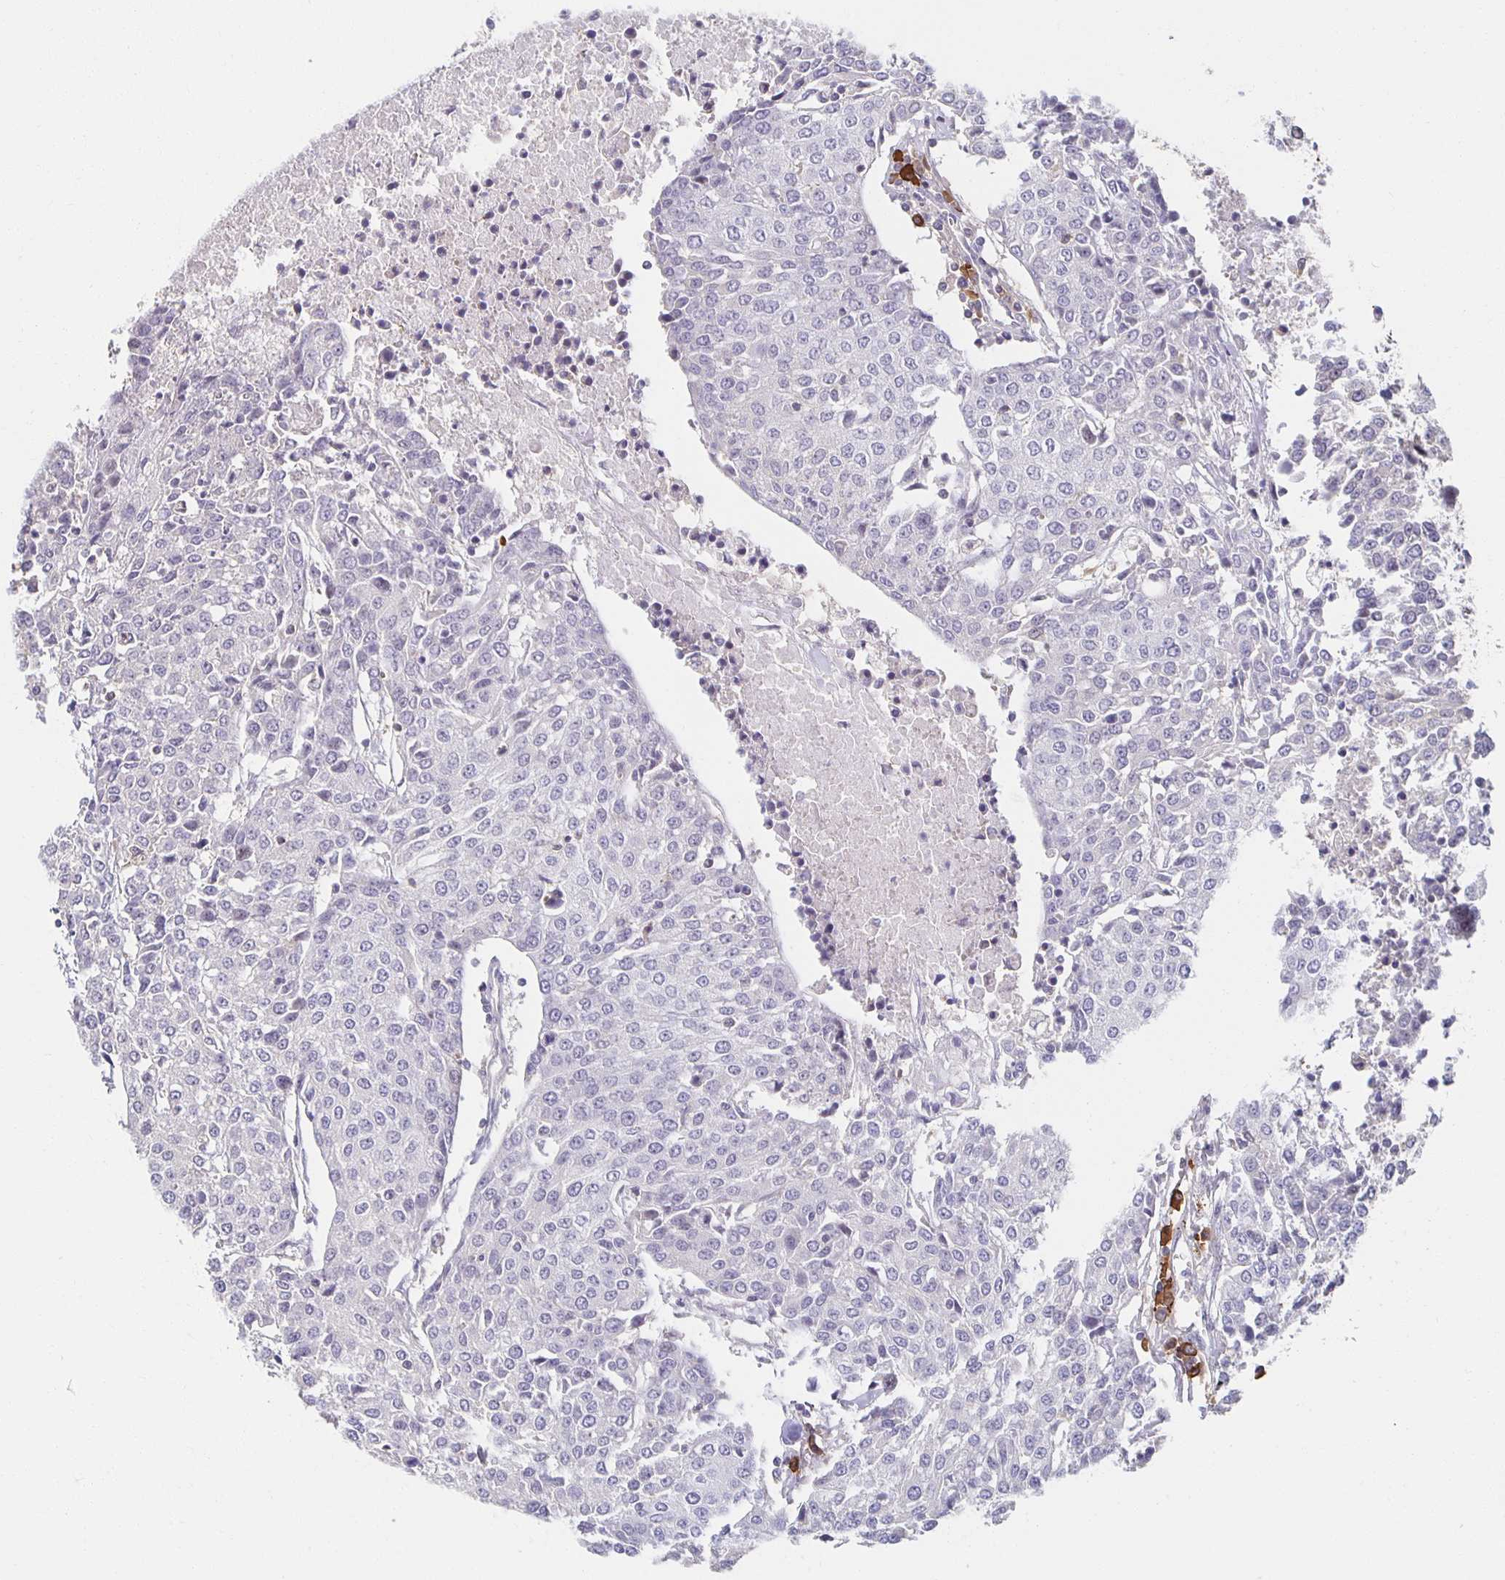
{"staining": {"intensity": "negative", "quantity": "none", "location": "none"}, "tissue": "urothelial cancer", "cell_type": "Tumor cells", "image_type": "cancer", "snomed": [{"axis": "morphology", "description": "Urothelial carcinoma, High grade"}, {"axis": "topography", "description": "Urinary bladder"}], "caption": "The photomicrograph exhibits no significant staining in tumor cells of high-grade urothelial carcinoma.", "gene": "ZNF692", "patient": {"sex": "female", "age": 85}}